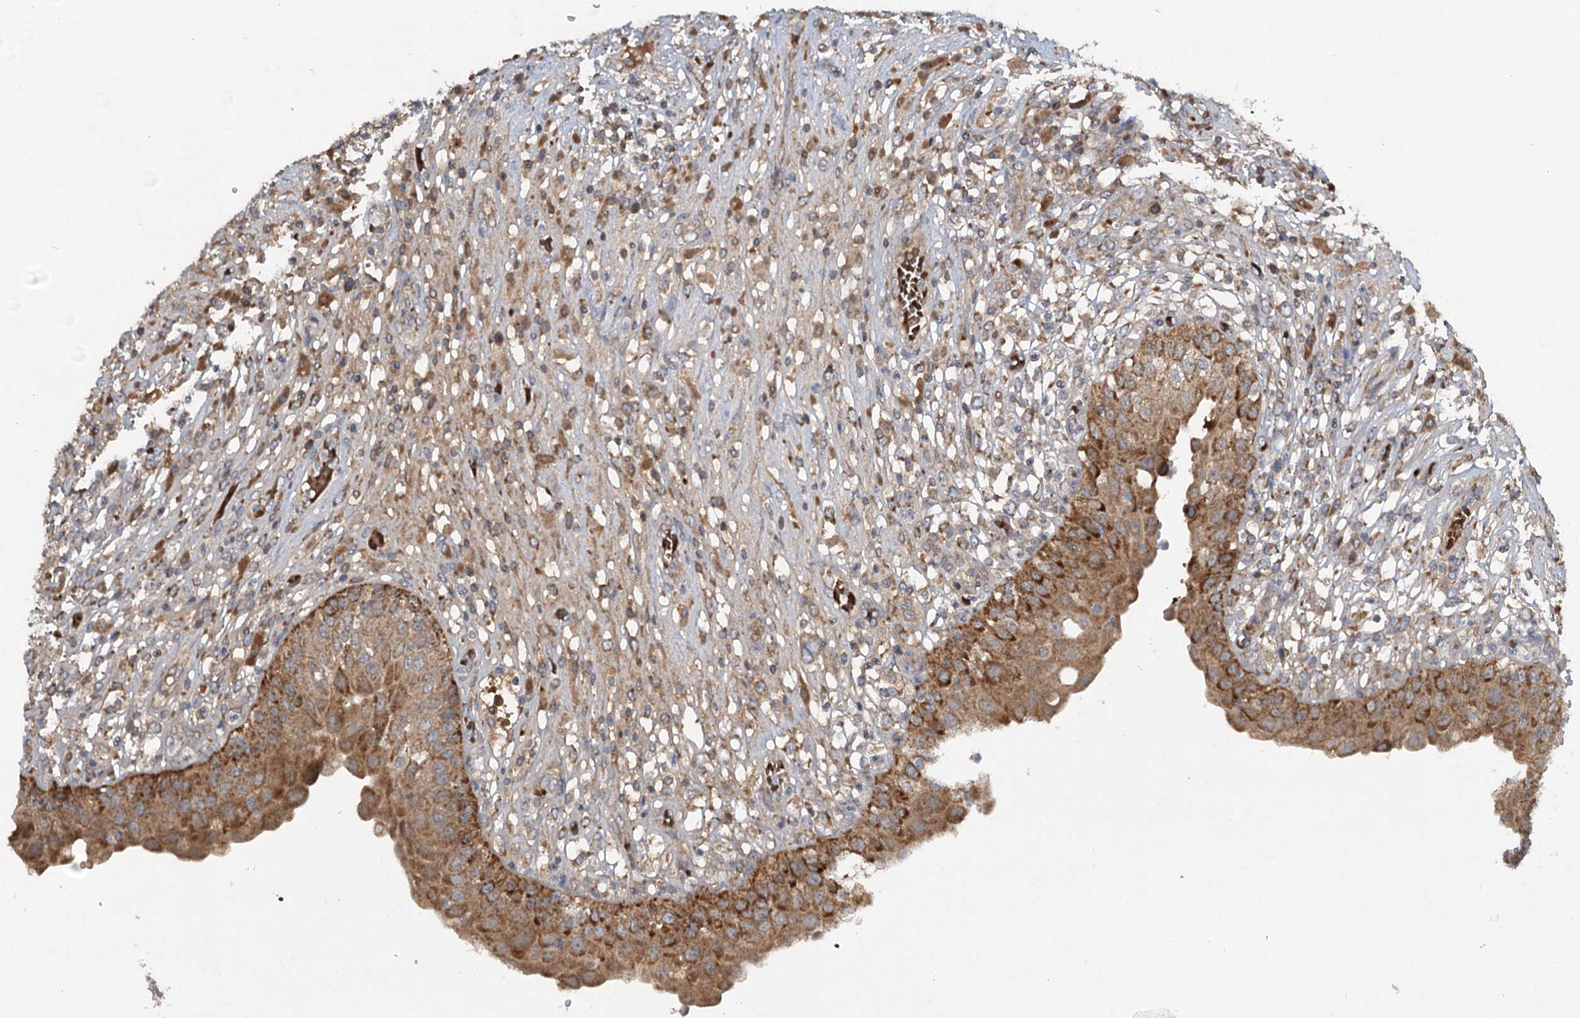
{"staining": {"intensity": "moderate", "quantity": ">75%", "location": "cytoplasmic/membranous"}, "tissue": "urinary bladder", "cell_type": "Urothelial cells", "image_type": "normal", "snomed": [{"axis": "morphology", "description": "Normal tissue, NOS"}, {"axis": "topography", "description": "Urinary bladder"}], "caption": "Moderate cytoplasmic/membranous positivity is appreciated in approximately >75% of urothelial cells in normal urinary bladder. Immunohistochemistry (ihc) stains the protein in brown and the nuclei are stained blue.", "gene": "PYROXD2", "patient": {"sex": "female", "age": 62}}